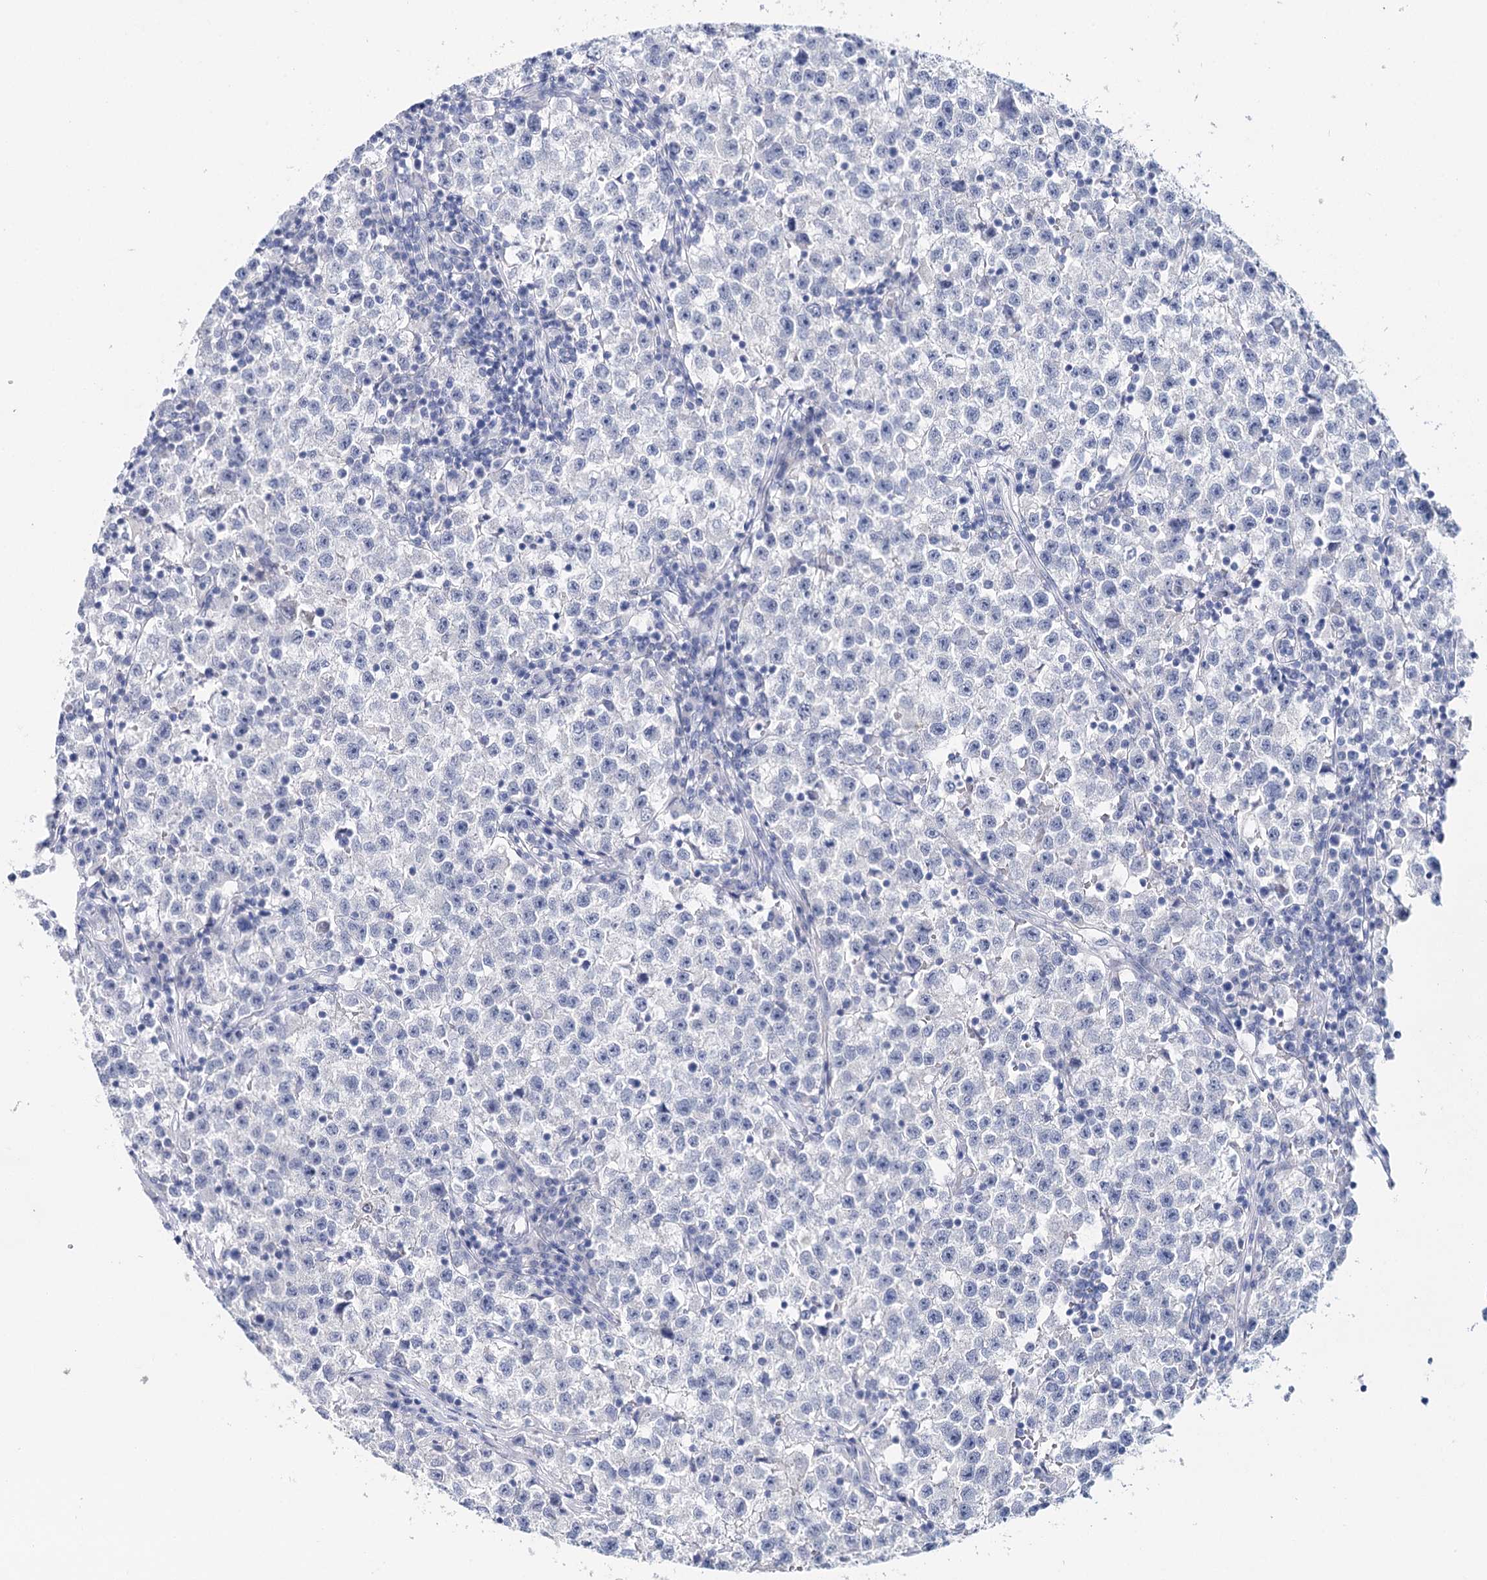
{"staining": {"intensity": "negative", "quantity": "none", "location": "none"}, "tissue": "testis cancer", "cell_type": "Tumor cells", "image_type": "cancer", "snomed": [{"axis": "morphology", "description": "Seminoma, NOS"}, {"axis": "topography", "description": "Testis"}], "caption": "There is no significant positivity in tumor cells of testis seminoma.", "gene": "CEACAM8", "patient": {"sex": "male", "age": 22}}